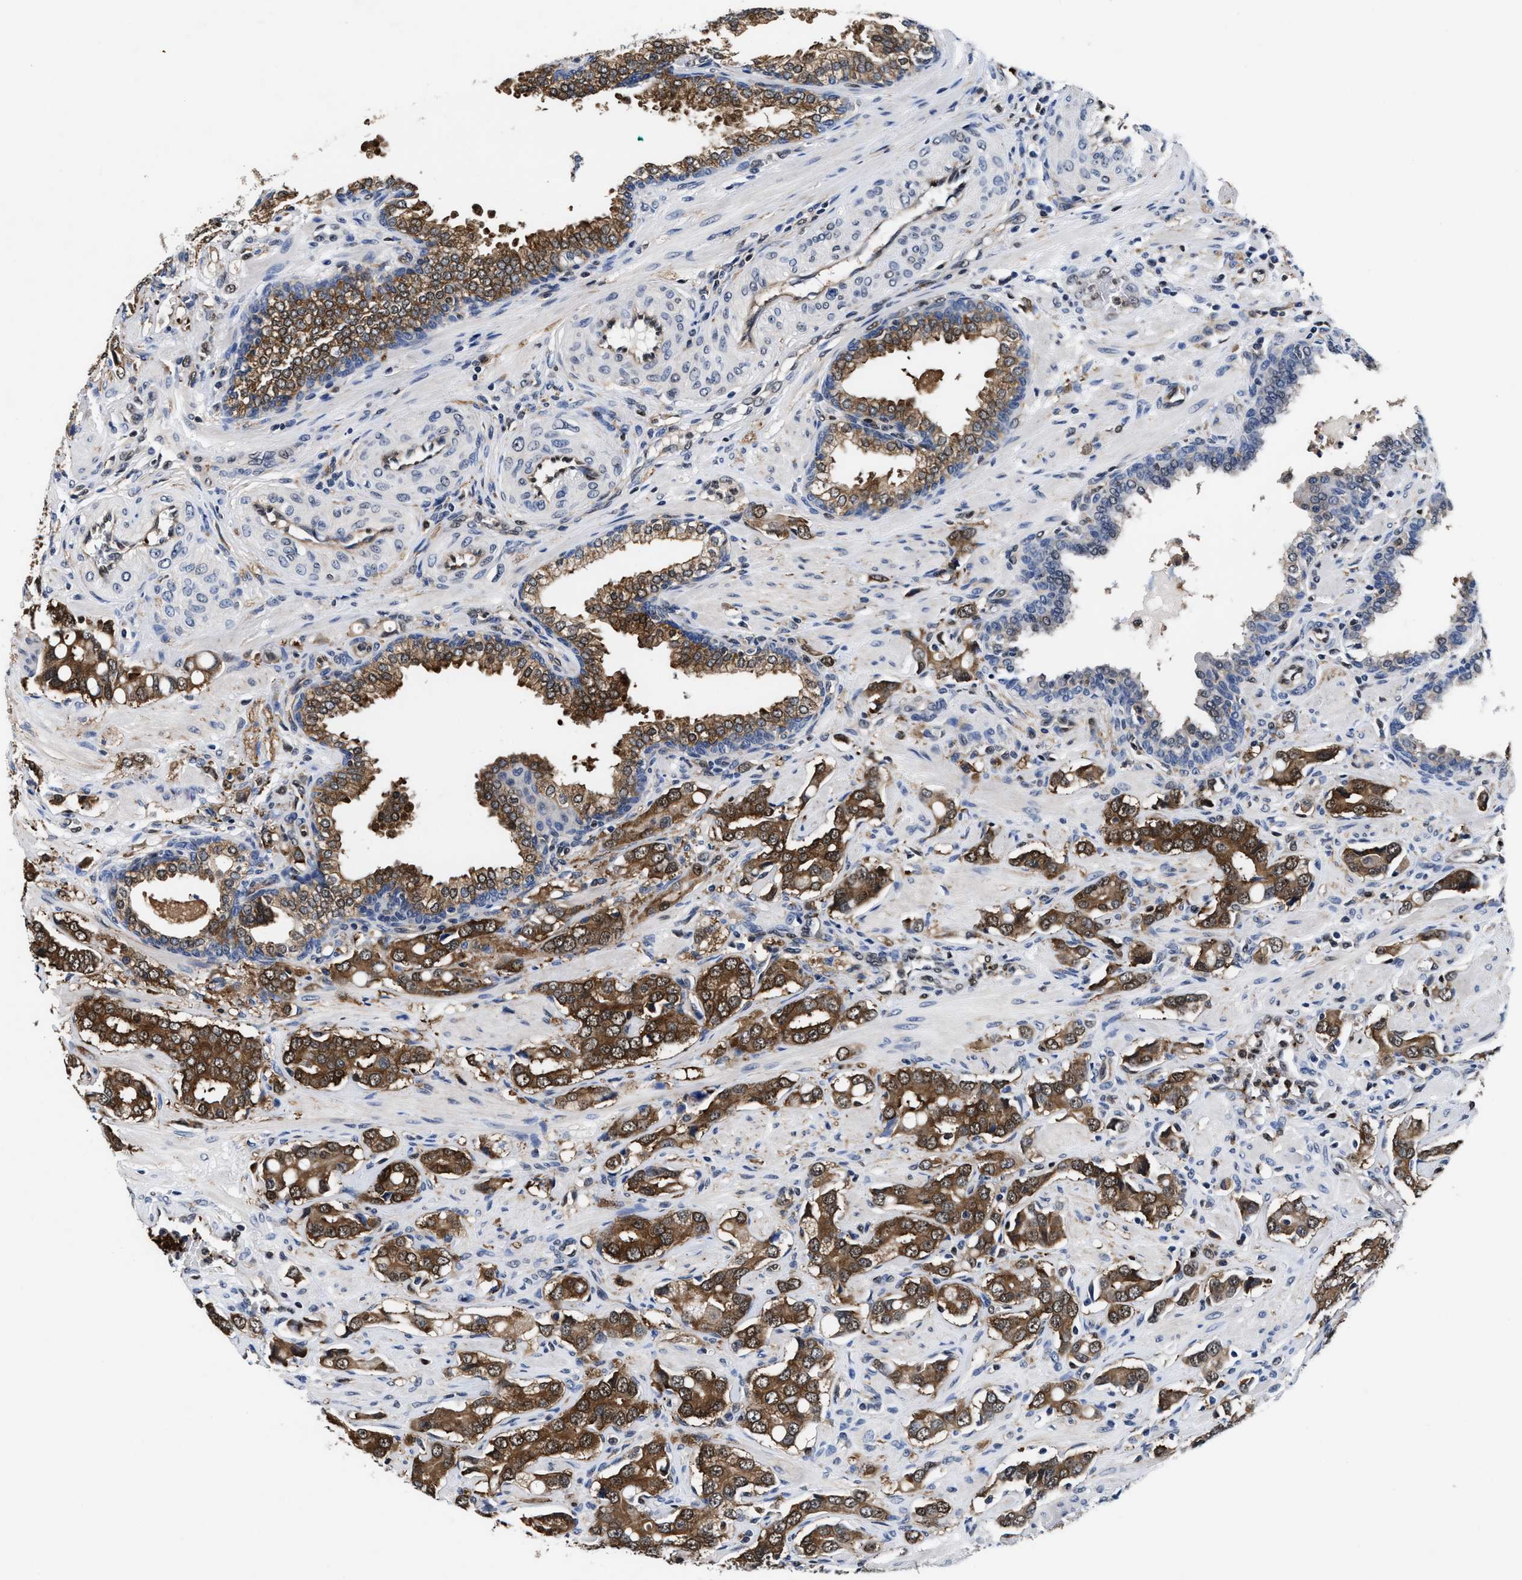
{"staining": {"intensity": "moderate", "quantity": ">75%", "location": "cytoplasmic/membranous"}, "tissue": "prostate cancer", "cell_type": "Tumor cells", "image_type": "cancer", "snomed": [{"axis": "morphology", "description": "Adenocarcinoma, High grade"}, {"axis": "topography", "description": "Prostate"}], "caption": "IHC of human prostate high-grade adenocarcinoma demonstrates medium levels of moderate cytoplasmic/membranous positivity in approximately >75% of tumor cells. (DAB (3,3'-diaminobenzidine) IHC with brightfield microscopy, high magnification).", "gene": "ACLY", "patient": {"sex": "male", "age": 52}}